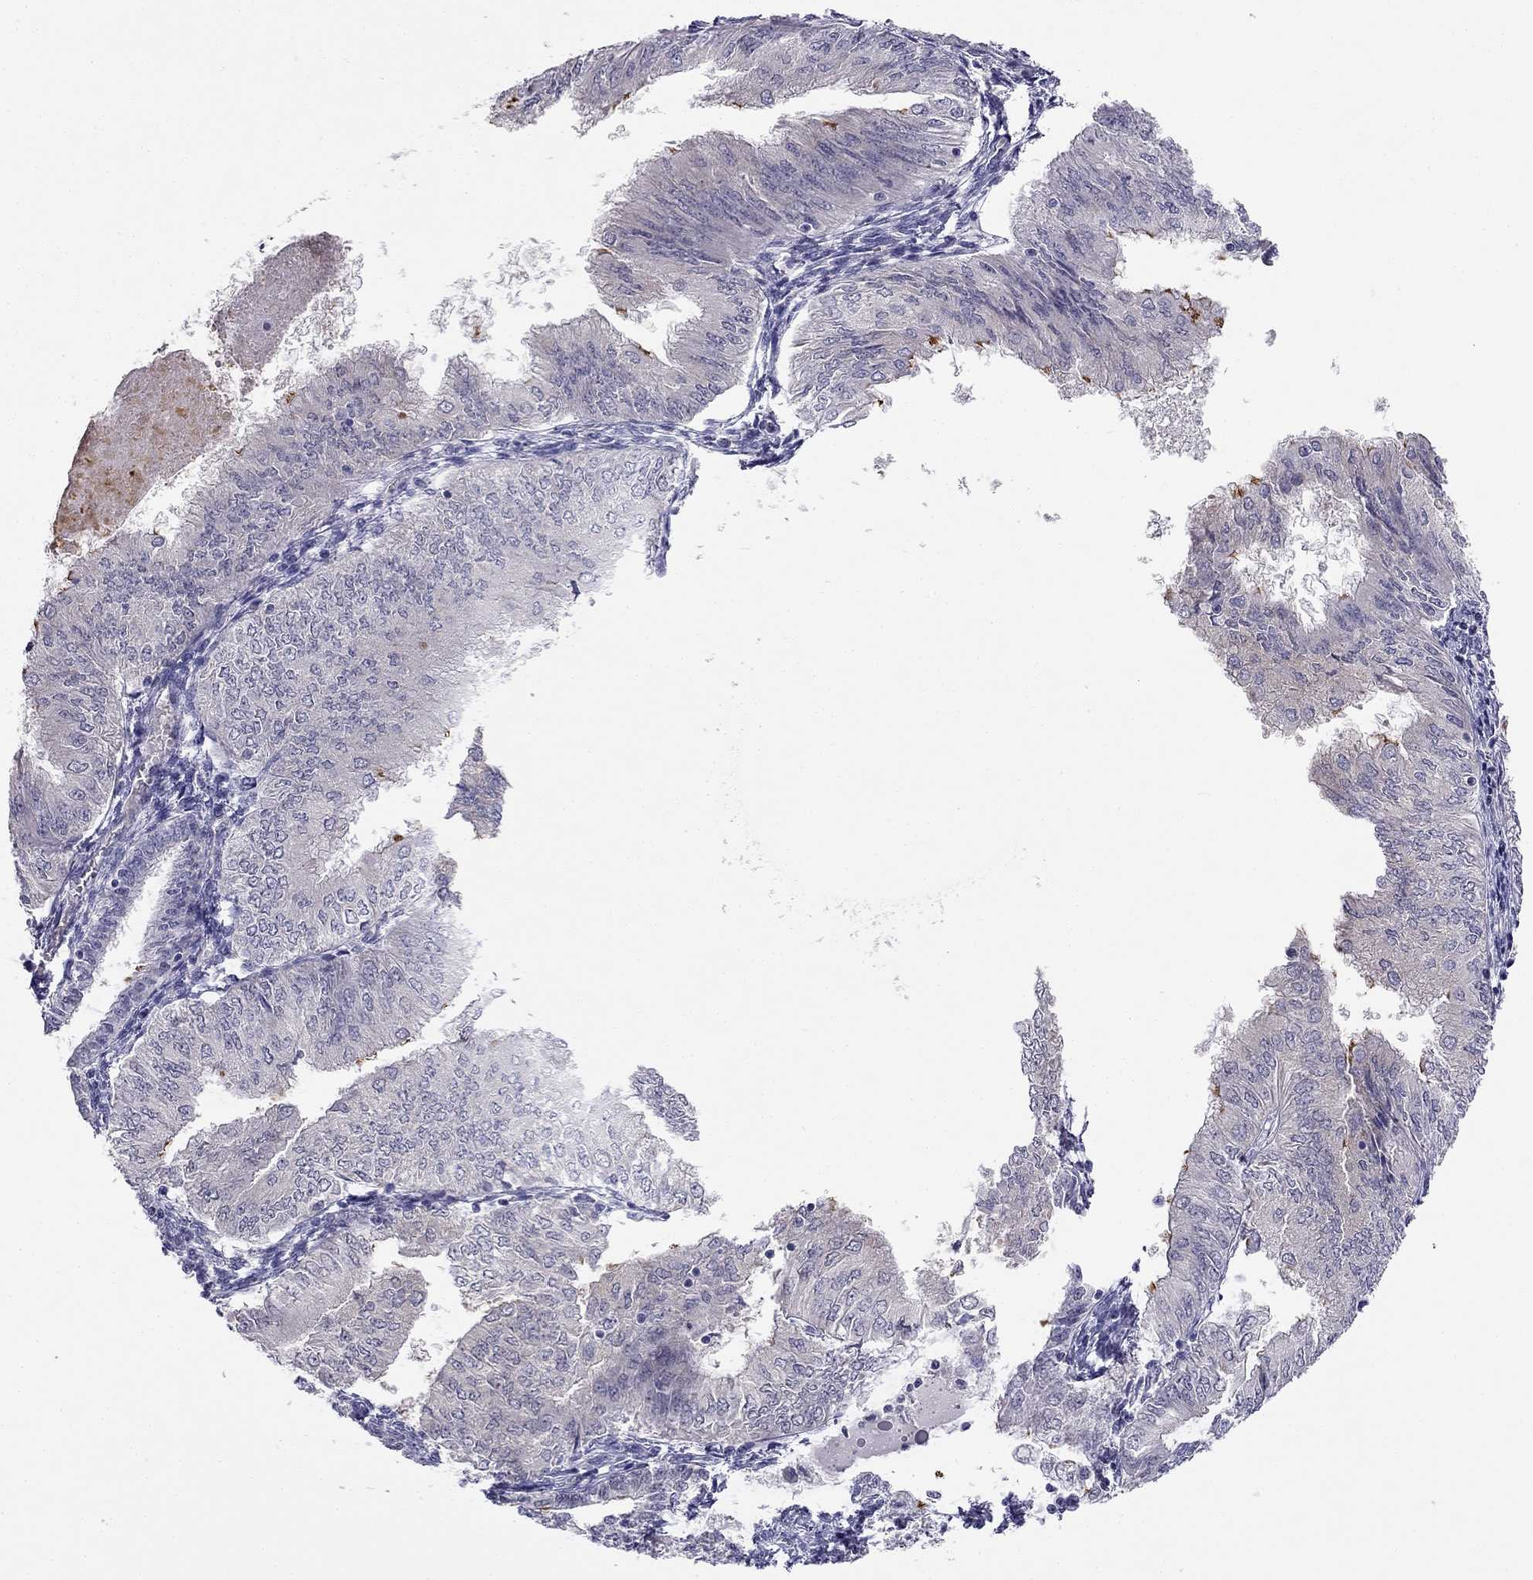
{"staining": {"intensity": "strong", "quantity": "<25%", "location": "cytoplasmic/membranous"}, "tissue": "endometrial cancer", "cell_type": "Tumor cells", "image_type": "cancer", "snomed": [{"axis": "morphology", "description": "Adenocarcinoma, NOS"}, {"axis": "topography", "description": "Endometrium"}], "caption": "About <25% of tumor cells in adenocarcinoma (endometrial) reveal strong cytoplasmic/membranous protein expression as visualized by brown immunohistochemical staining.", "gene": "C16orf89", "patient": {"sex": "female", "age": 53}}